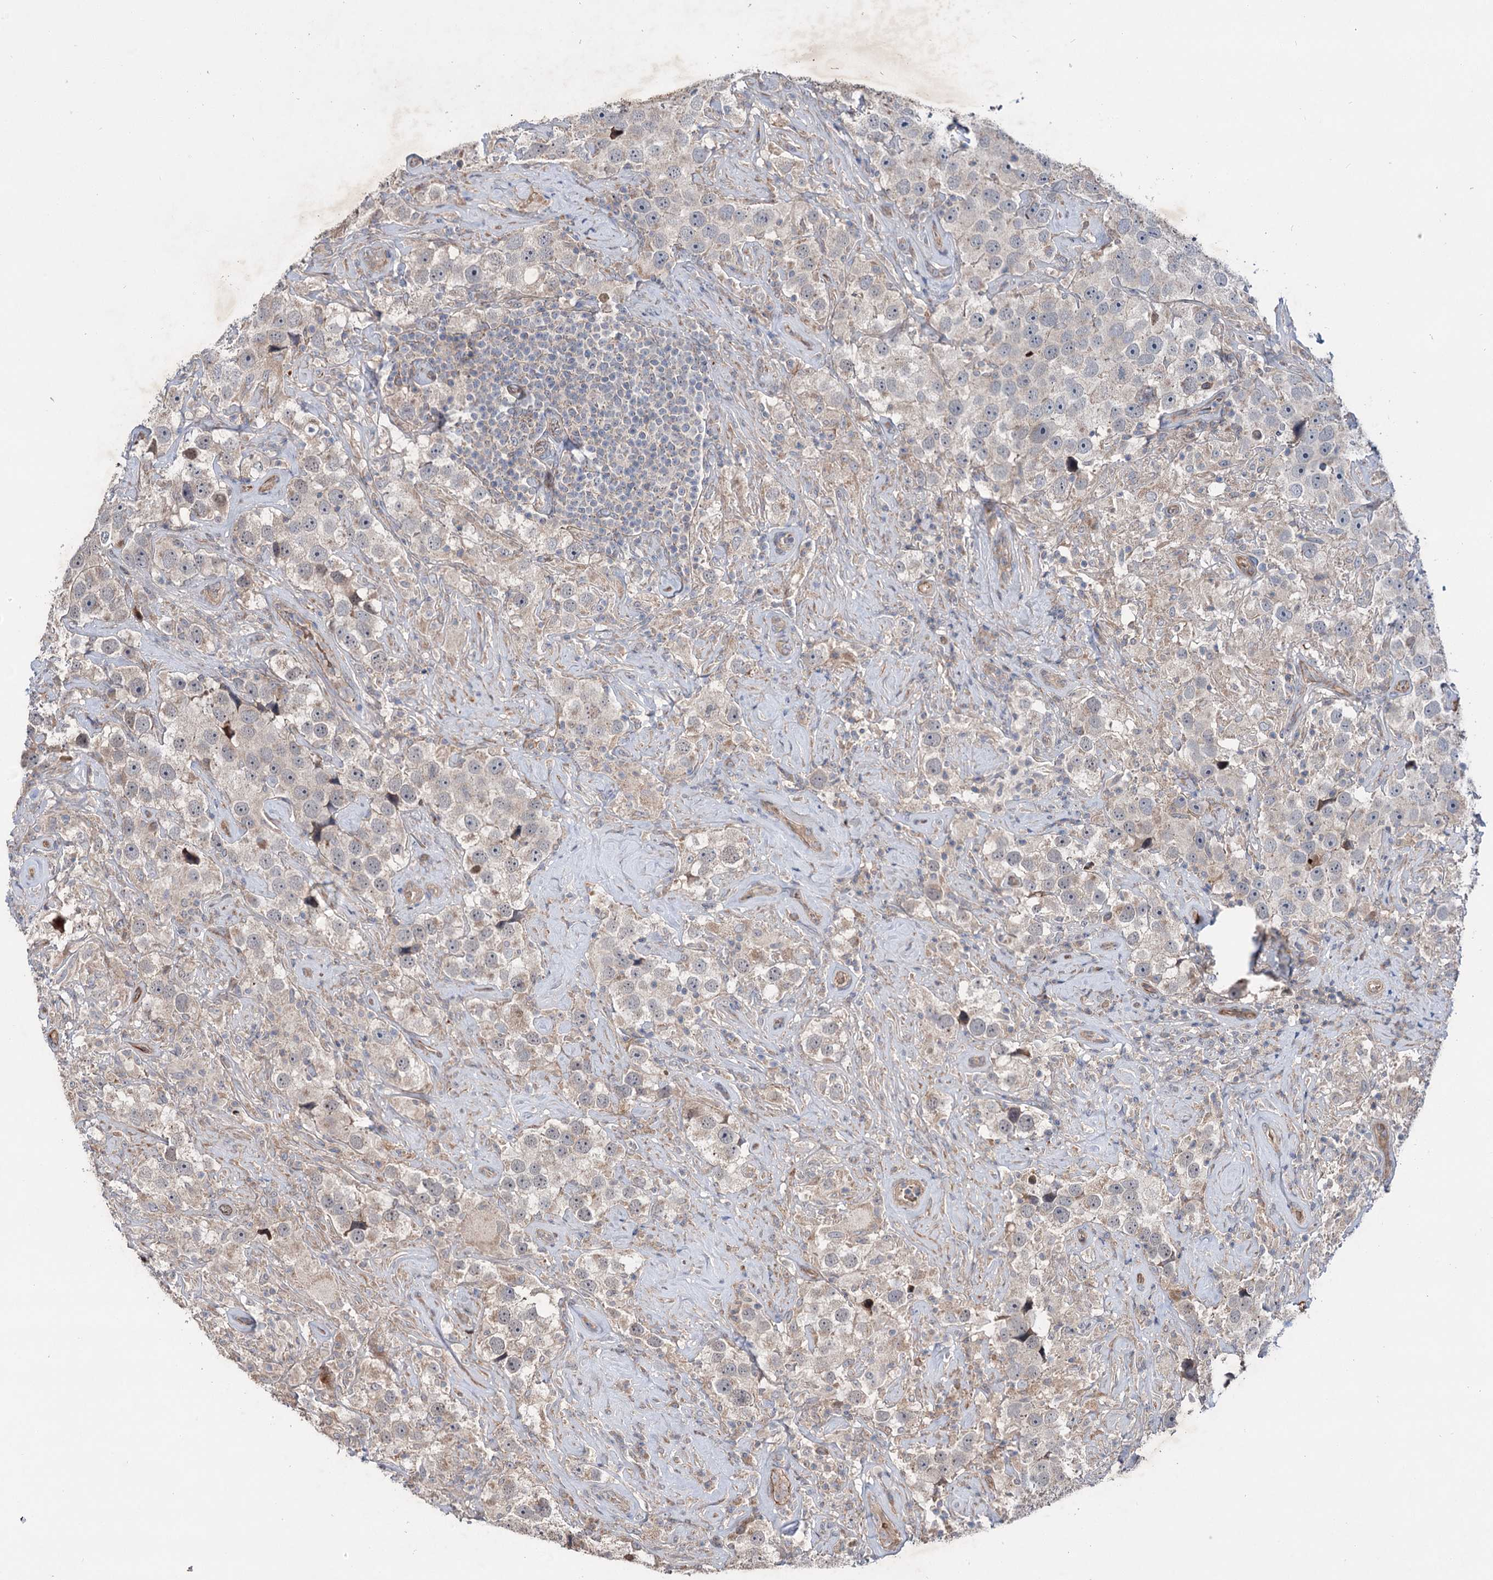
{"staining": {"intensity": "weak", "quantity": "<25%", "location": "cytoplasmic/membranous"}, "tissue": "testis cancer", "cell_type": "Tumor cells", "image_type": "cancer", "snomed": [{"axis": "morphology", "description": "Seminoma, NOS"}, {"axis": "topography", "description": "Testis"}], "caption": "Protein analysis of testis seminoma shows no significant expression in tumor cells.", "gene": "PTDSS2", "patient": {"sex": "male", "age": 49}}